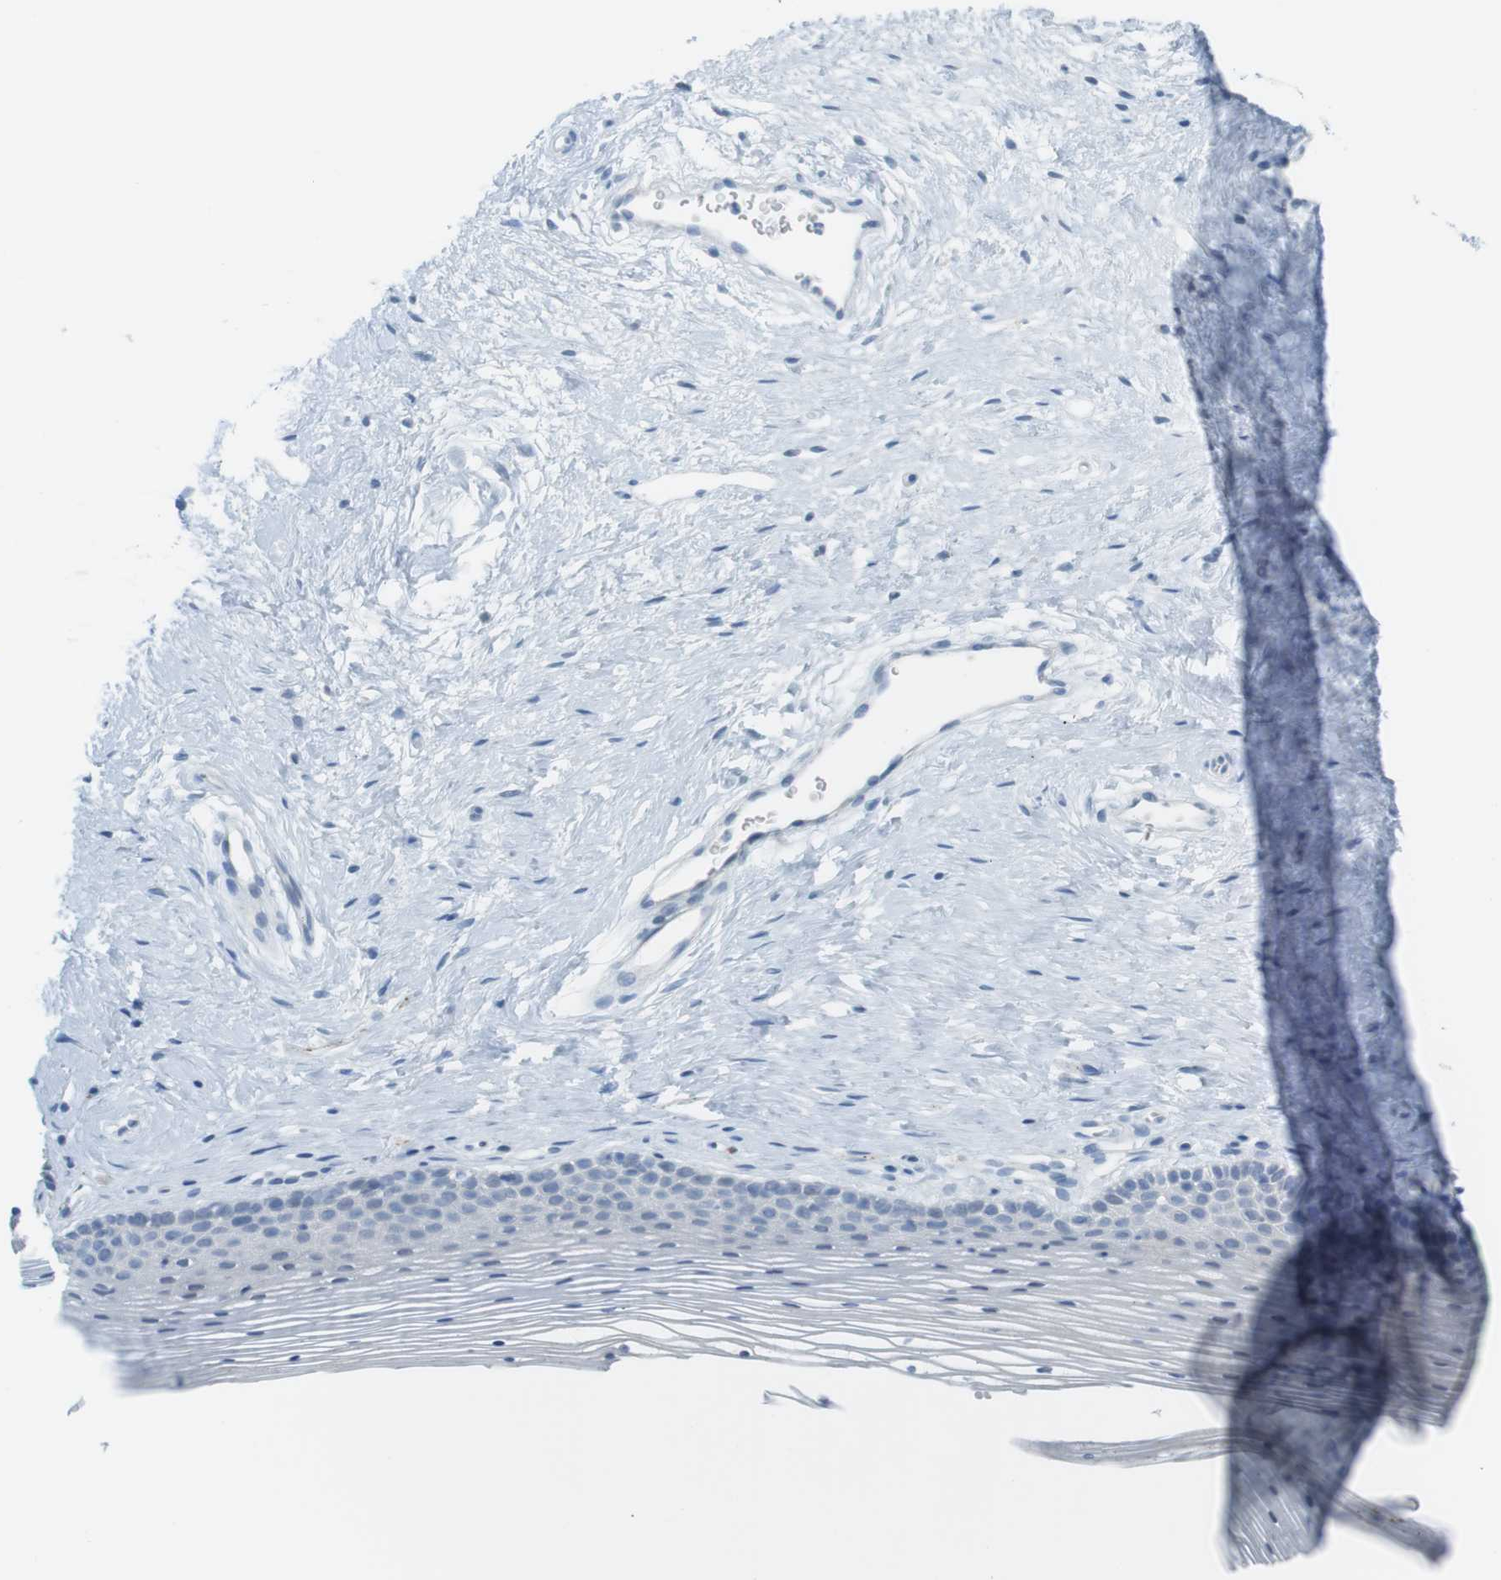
{"staining": {"intensity": "moderate", "quantity": "<25%", "location": "cytoplasmic/membranous"}, "tissue": "vagina", "cell_type": "Squamous epithelial cells", "image_type": "normal", "snomed": [{"axis": "morphology", "description": "Normal tissue, NOS"}, {"axis": "topography", "description": "Vagina"}], "caption": "Human vagina stained for a protein (brown) exhibits moderate cytoplasmic/membranous positive staining in approximately <25% of squamous epithelial cells.", "gene": "YIPF1", "patient": {"sex": "female", "age": 32}}